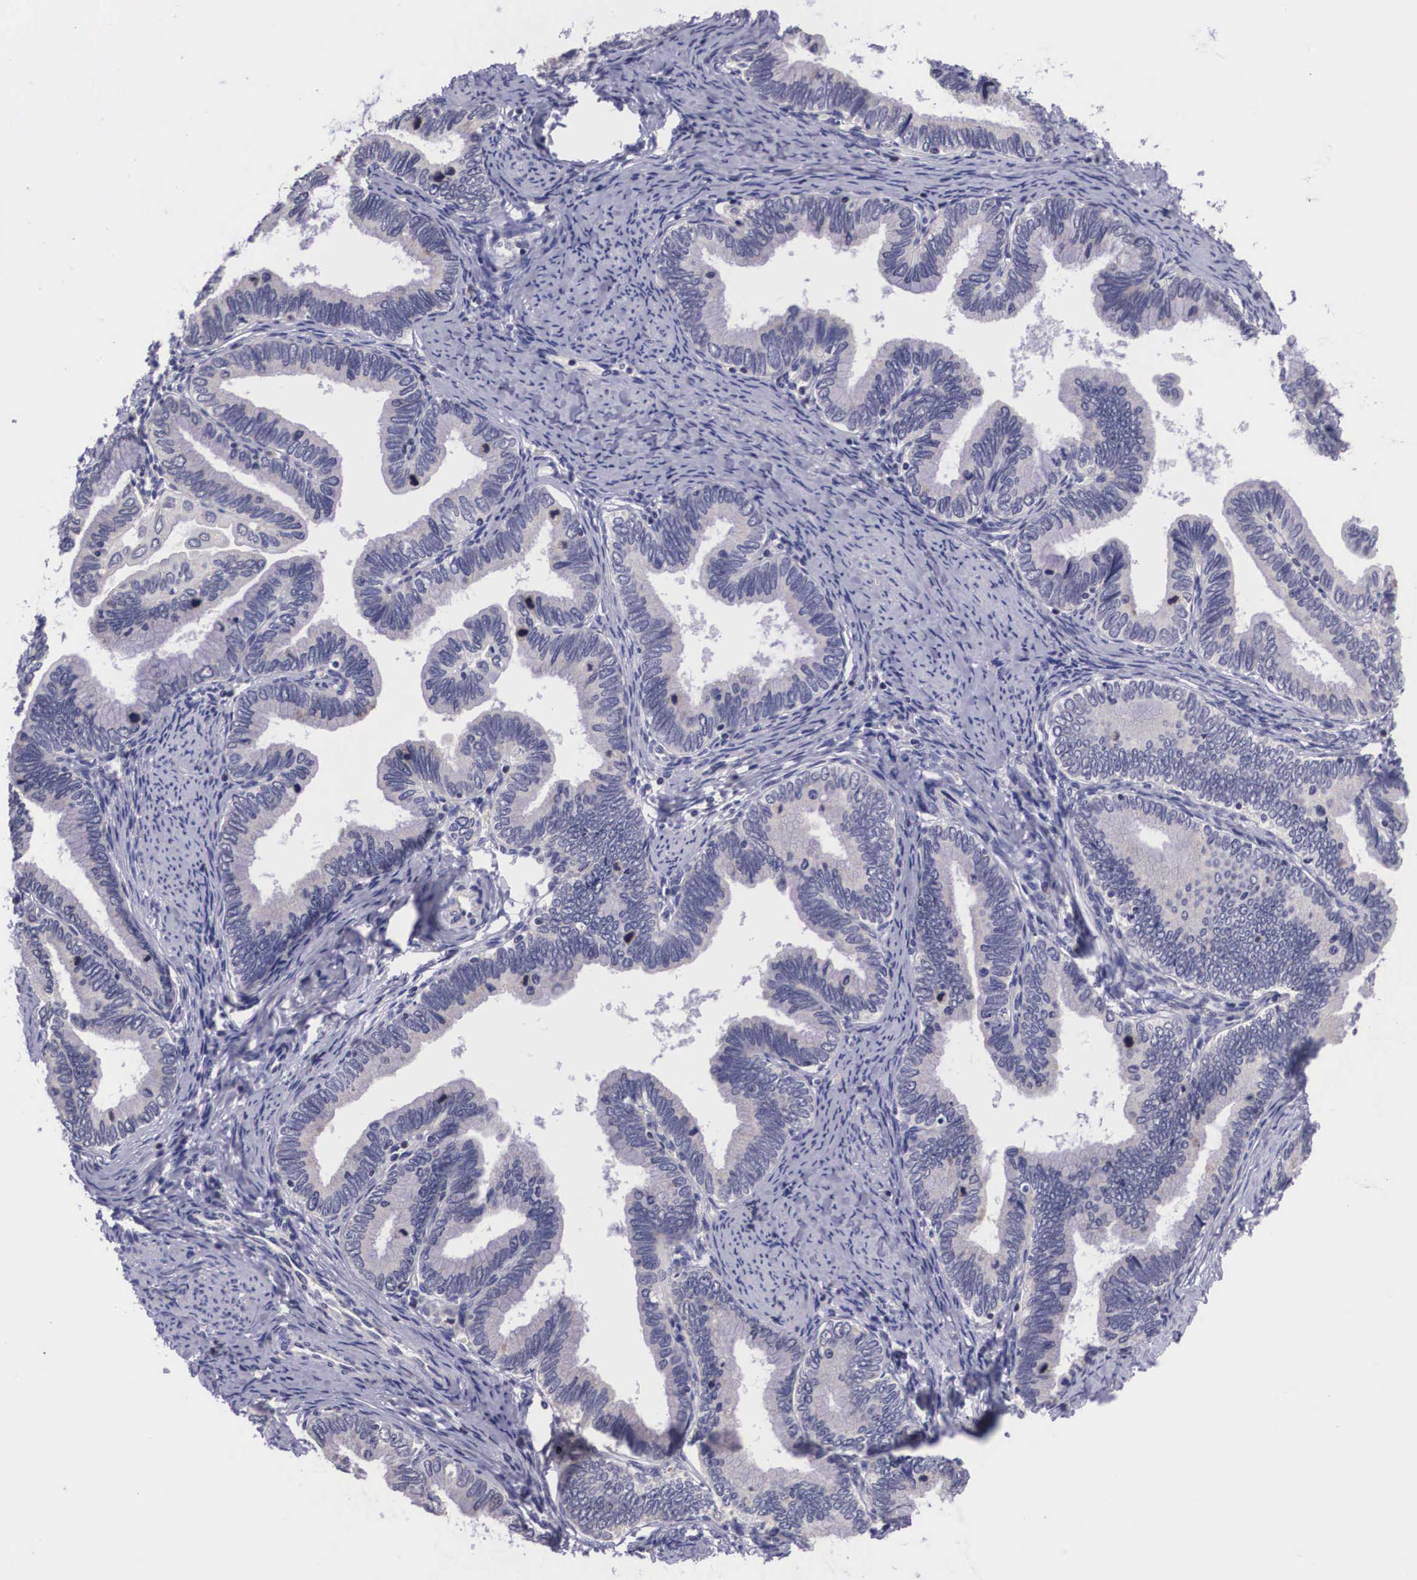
{"staining": {"intensity": "negative", "quantity": "none", "location": "none"}, "tissue": "cervical cancer", "cell_type": "Tumor cells", "image_type": "cancer", "snomed": [{"axis": "morphology", "description": "Adenocarcinoma, NOS"}, {"axis": "topography", "description": "Cervix"}], "caption": "Cervical cancer was stained to show a protein in brown. There is no significant expression in tumor cells. (DAB immunohistochemistry, high magnification).", "gene": "ARG2", "patient": {"sex": "female", "age": 49}}